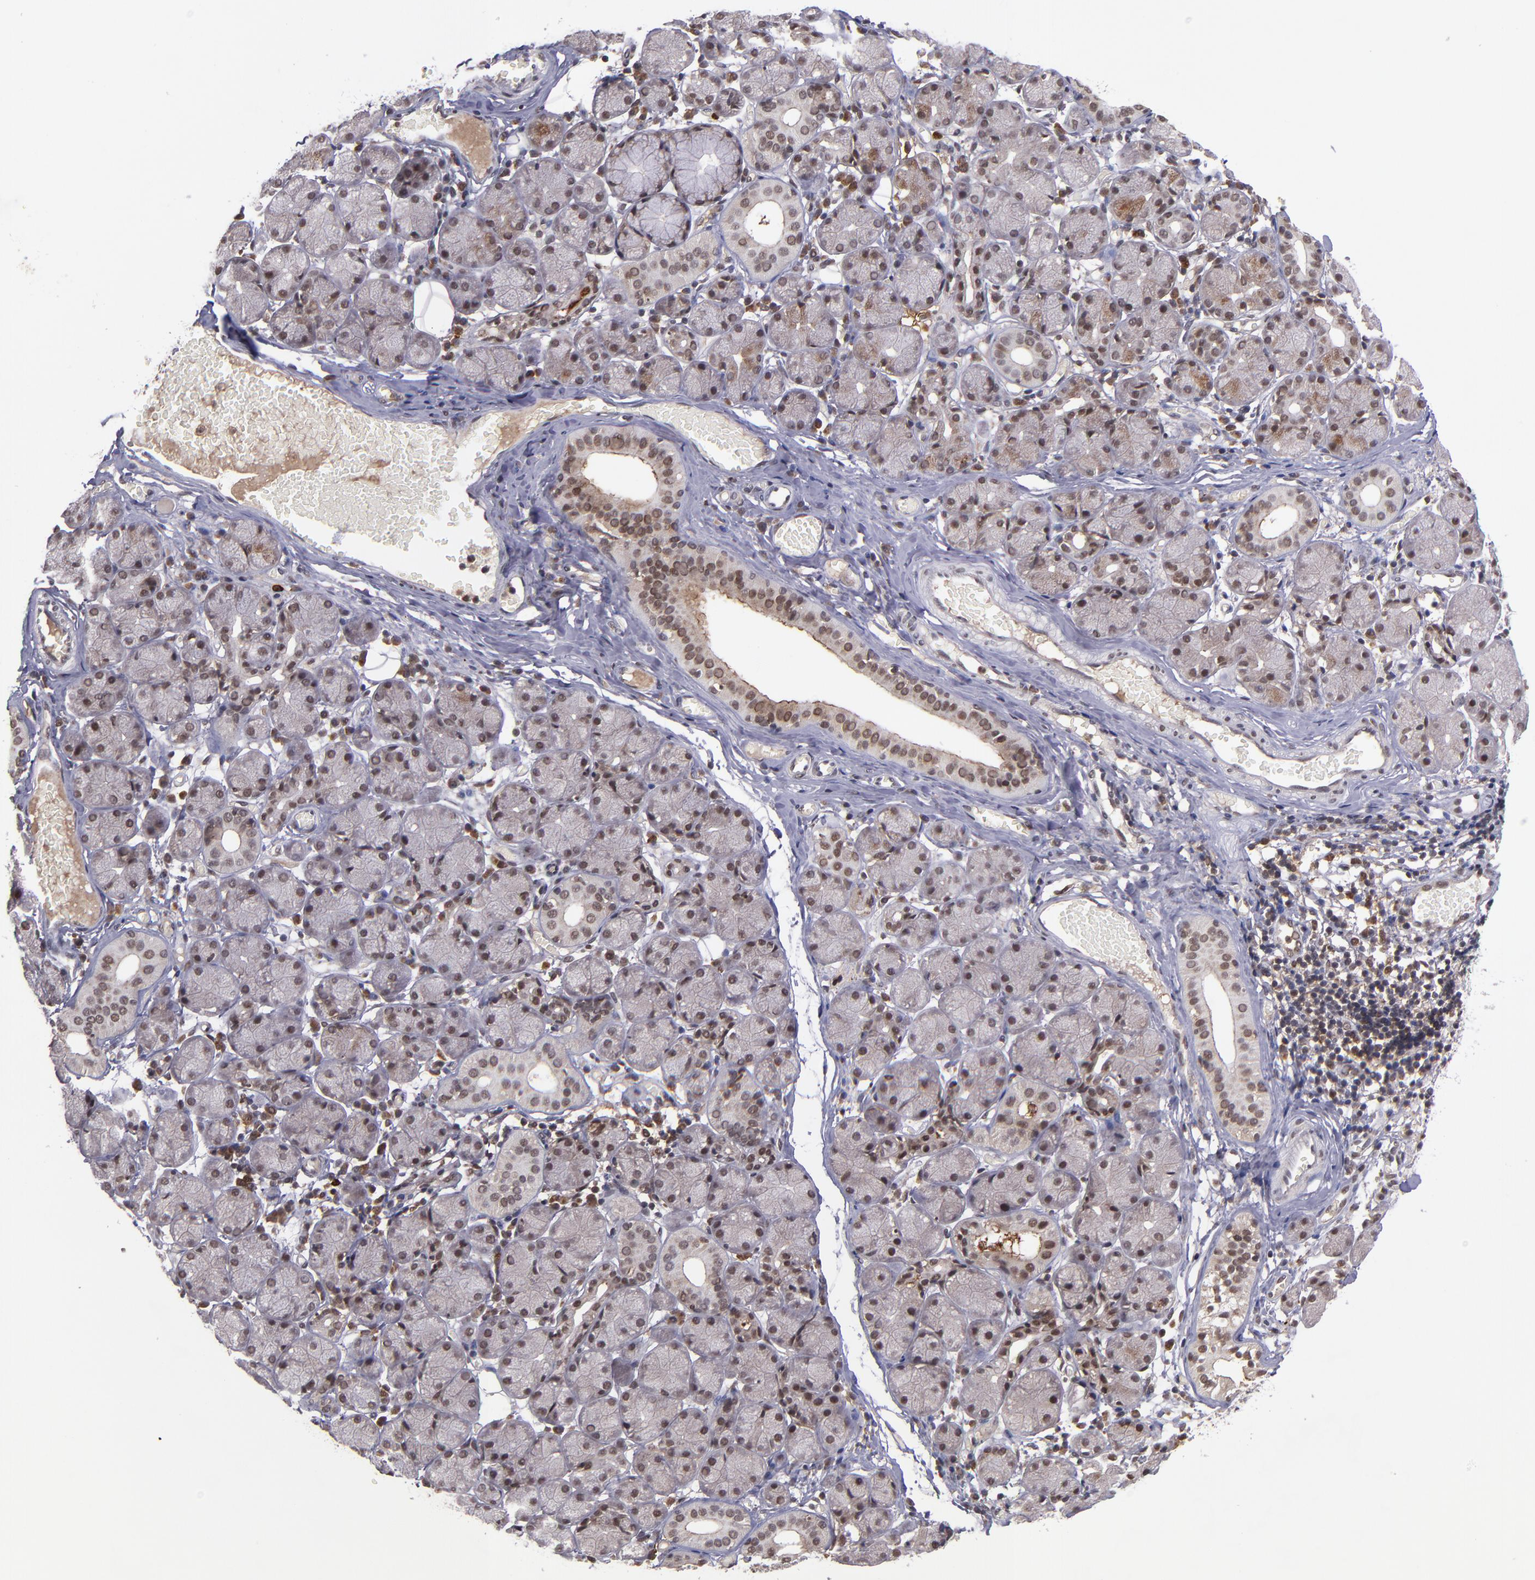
{"staining": {"intensity": "moderate", "quantity": ">75%", "location": "nuclear"}, "tissue": "salivary gland", "cell_type": "Glandular cells", "image_type": "normal", "snomed": [{"axis": "morphology", "description": "Normal tissue, NOS"}, {"axis": "topography", "description": "Salivary gland"}], "caption": "The photomicrograph displays staining of unremarkable salivary gland, revealing moderate nuclear protein positivity (brown color) within glandular cells.", "gene": "EP300", "patient": {"sex": "female", "age": 24}}